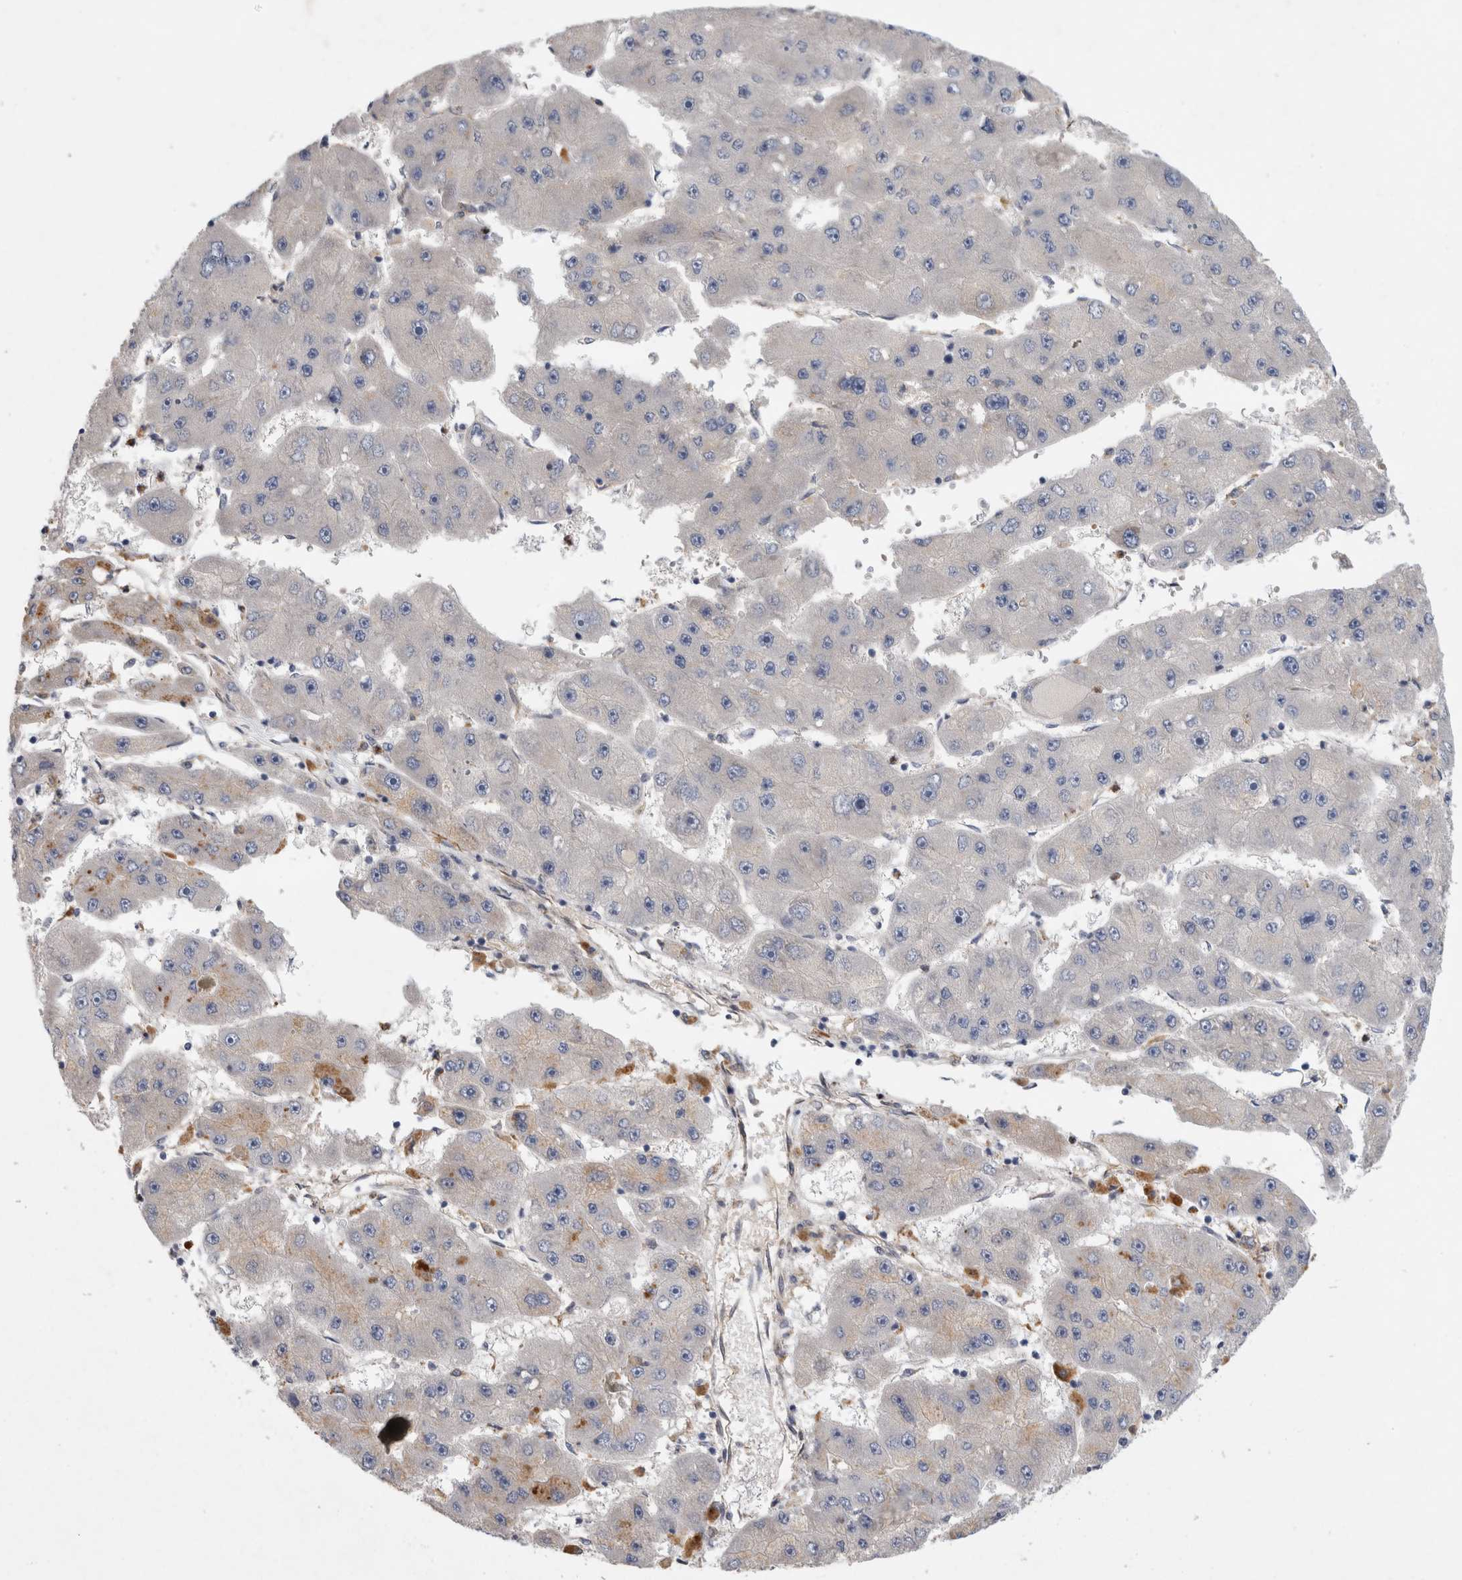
{"staining": {"intensity": "negative", "quantity": "none", "location": "none"}, "tissue": "liver cancer", "cell_type": "Tumor cells", "image_type": "cancer", "snomed": [{"axis": "morphology", "description": "Carcinoma, Hepatocellular, NOS"}, {"axis": "topography", "description": "Liver"}], "caption": "A histopathology image of liver cancer stained for a protein reveals no brown staining in tumor cells.", "gene": "ANKFY1", "patient": {"sex": "female", "age": 61}}